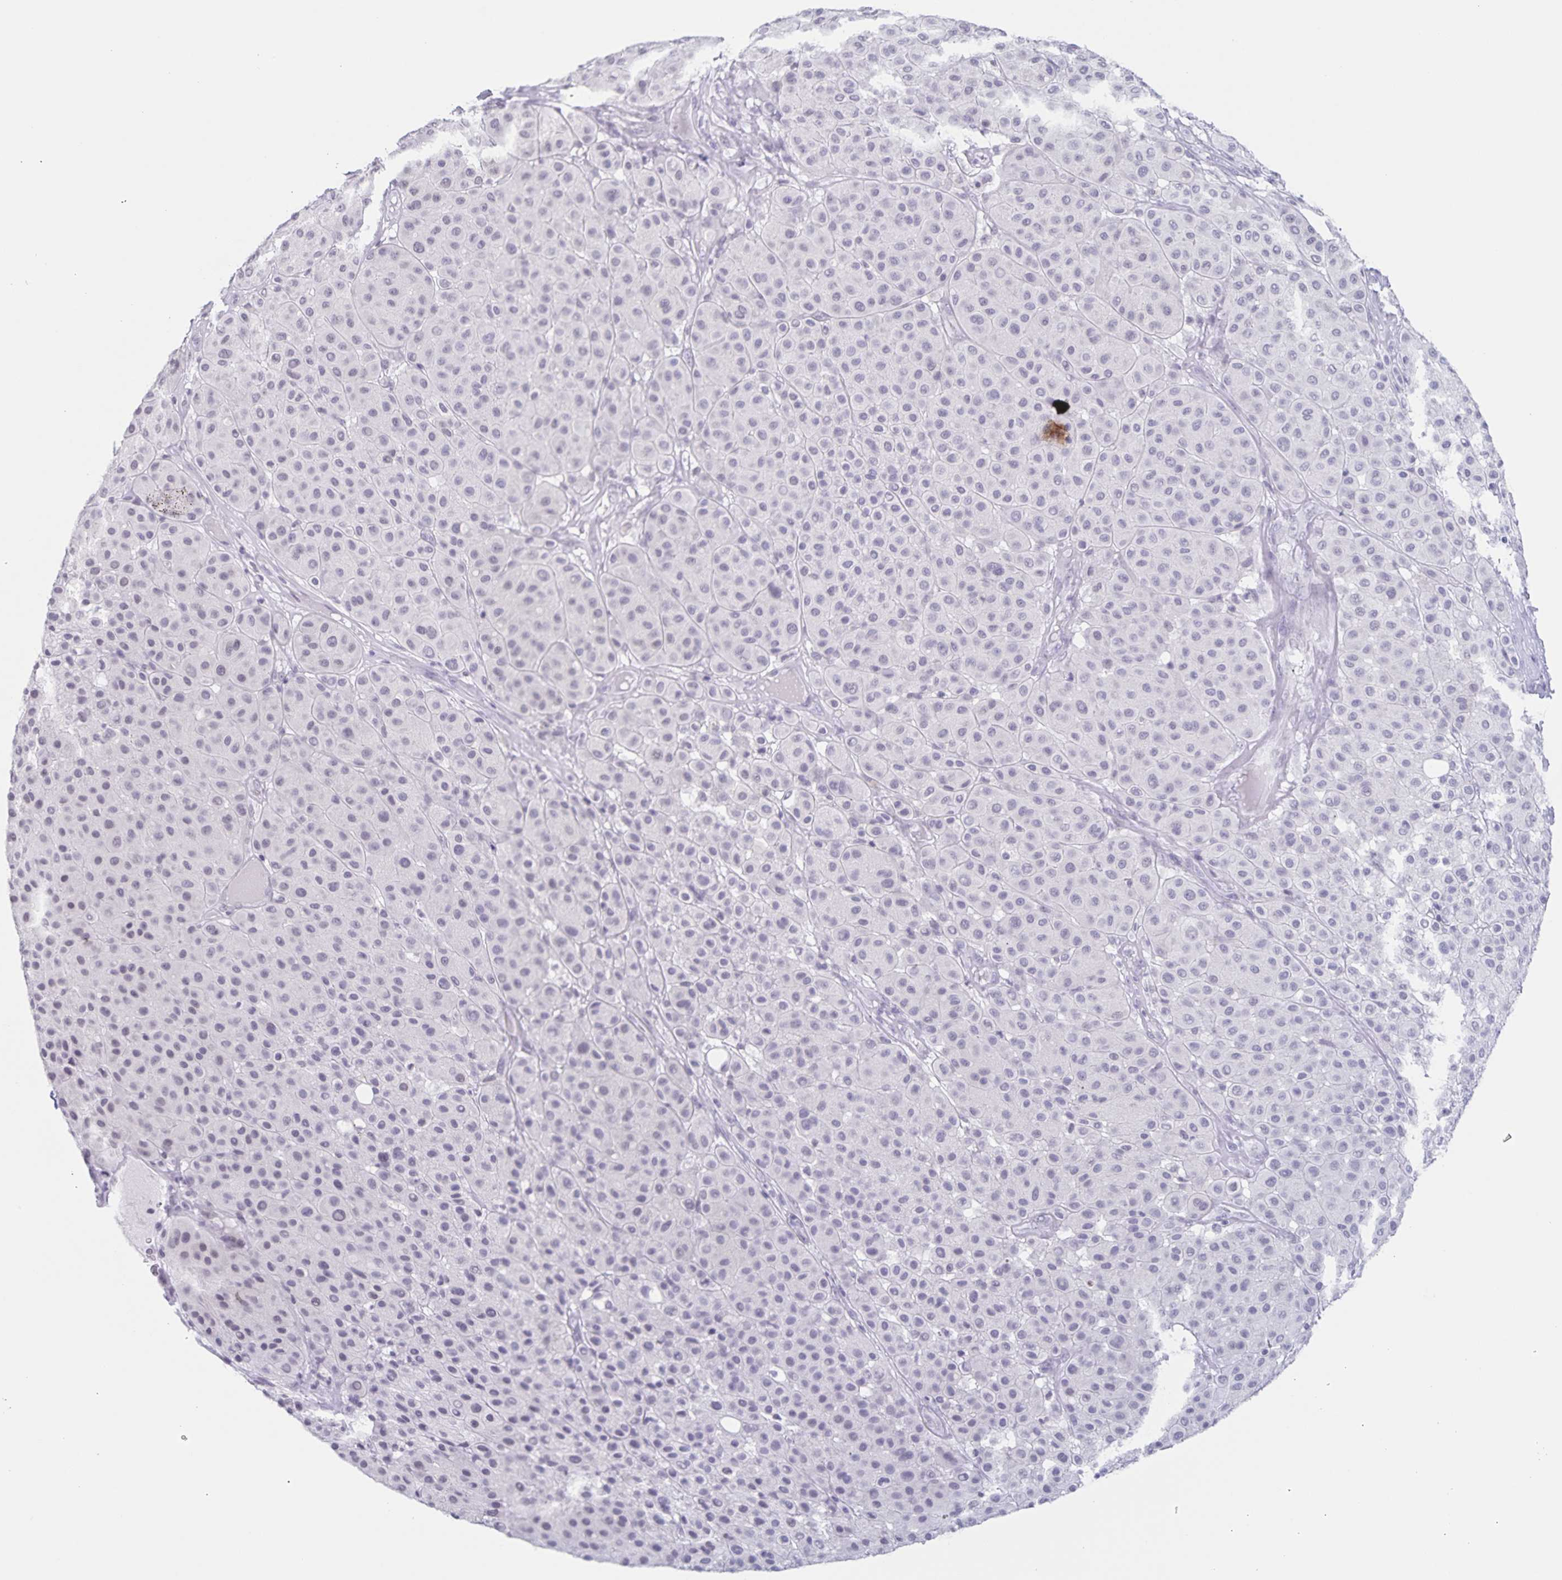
{"staining": {"intensity": "negative", "quantity": "none", "location": "none"}, "tissue": "melanoma", "cell_type": "Tumor cells", "image_type": "cancer", "snomed": [{"axis": "morphology", "description": "Malignant melanoma, Metastatic site"}, {"axis": "topography", "description": "Smooth muscle"}], "caption": "DAB (3,3'-diaminobenzidine) immunohistochemical staining of human malignant melanoma (metastatic site) exhibits no significant expression in tumor cells.", "gene": "LCE6A", "patient": {"sex": "male", "age": 41}}